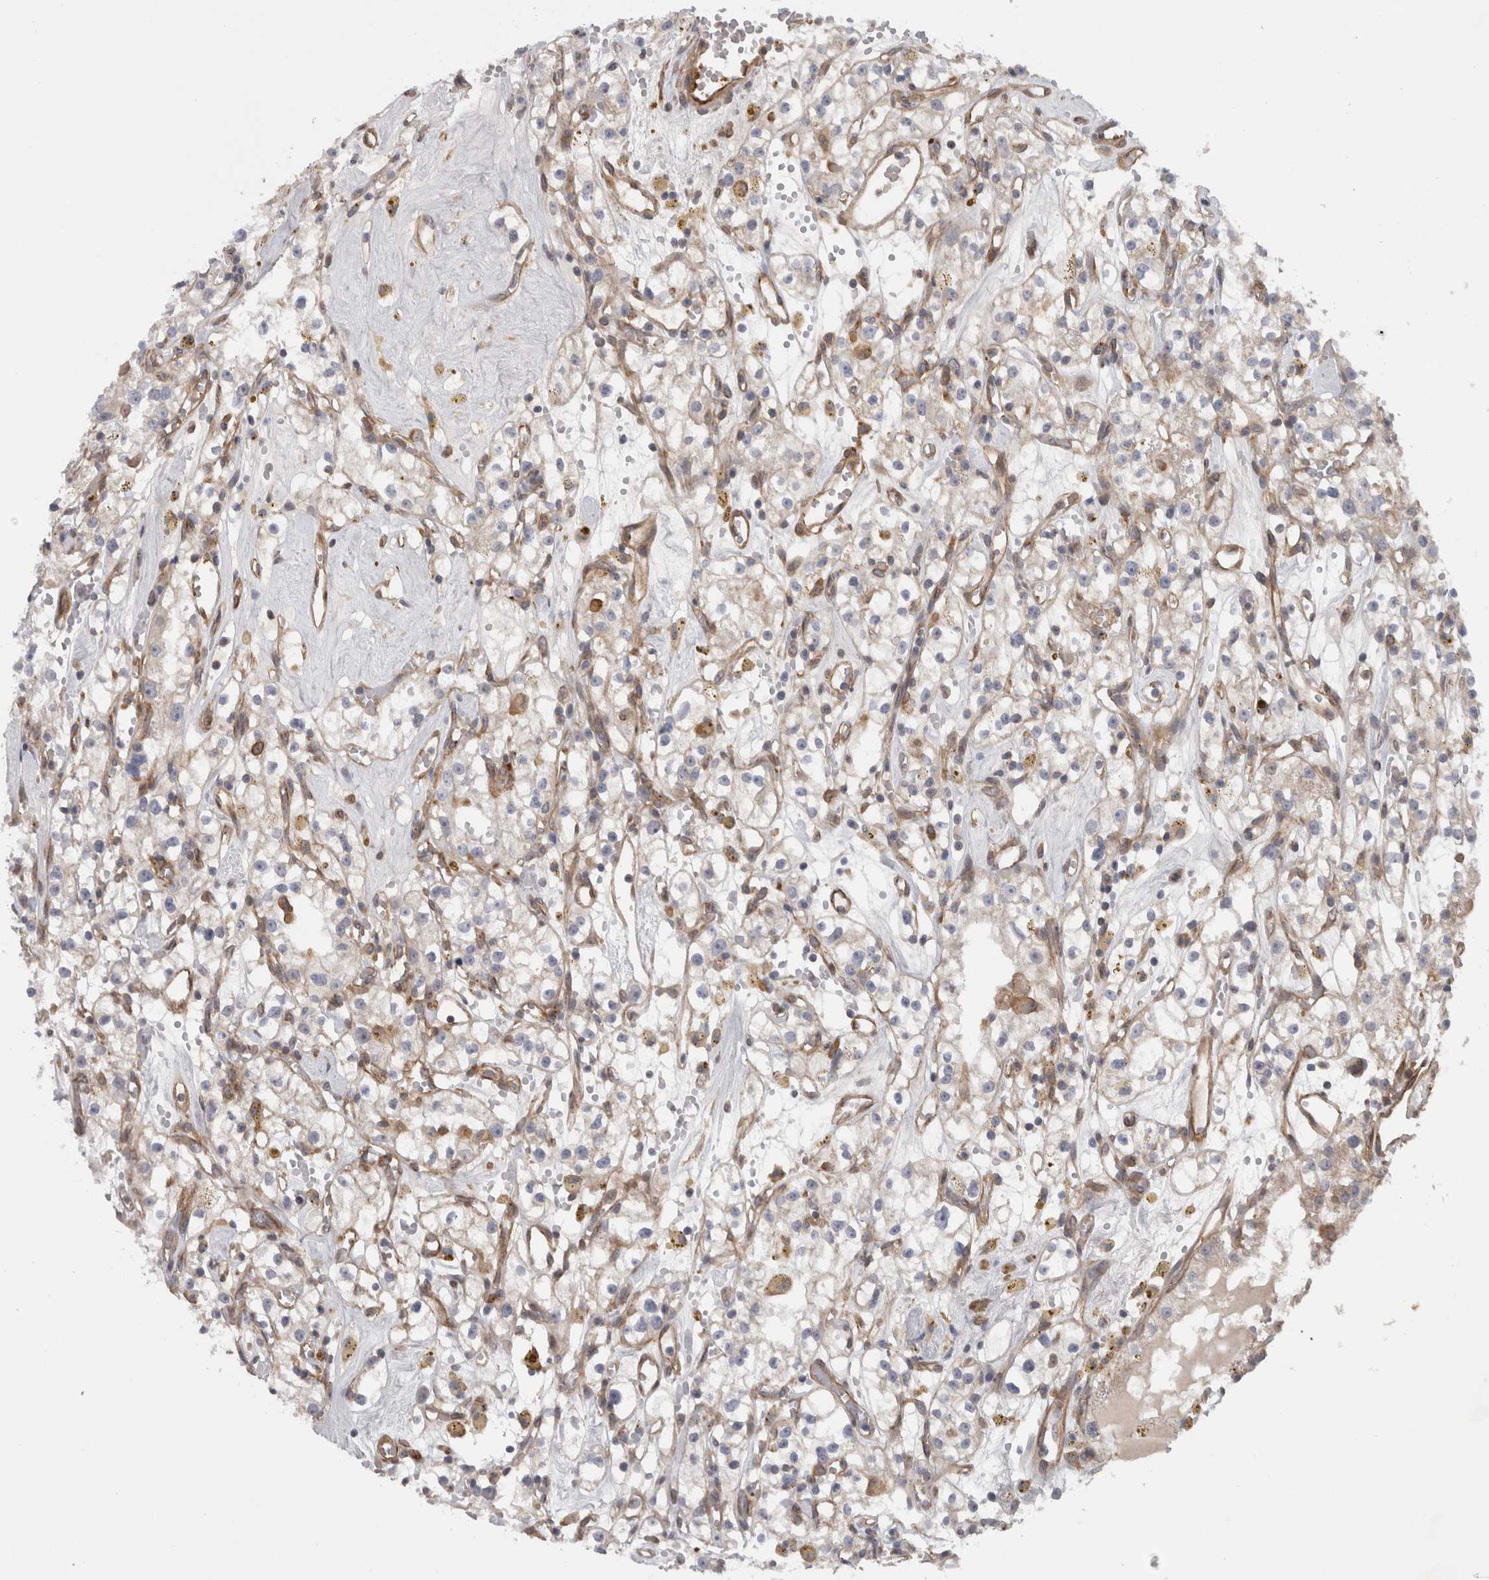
{"staining": {"intensity": "weak", "quantity": "<25%", "location": "cytoplasmic/membranous"}, "tissue": "renal cancer", "cell_type": "Tumor cells", "image_type": "cancer", "snomed": [{"axis": "morphology", "description": "Adenocarcinoma, NOS"}, {"axis": "topography", "description": "Kidney"}], "caption": "IHC of human renal cancer (adenocarcinoma) displays no expression in tumor cells. The staining was performed using DAB to visualize the protein expression in brown, while the nuclei were stained in blue with hematoxylin (Magnification: 20x).", "gene": "RMDN1", "patient": {"sex": "male", "age": 56}}